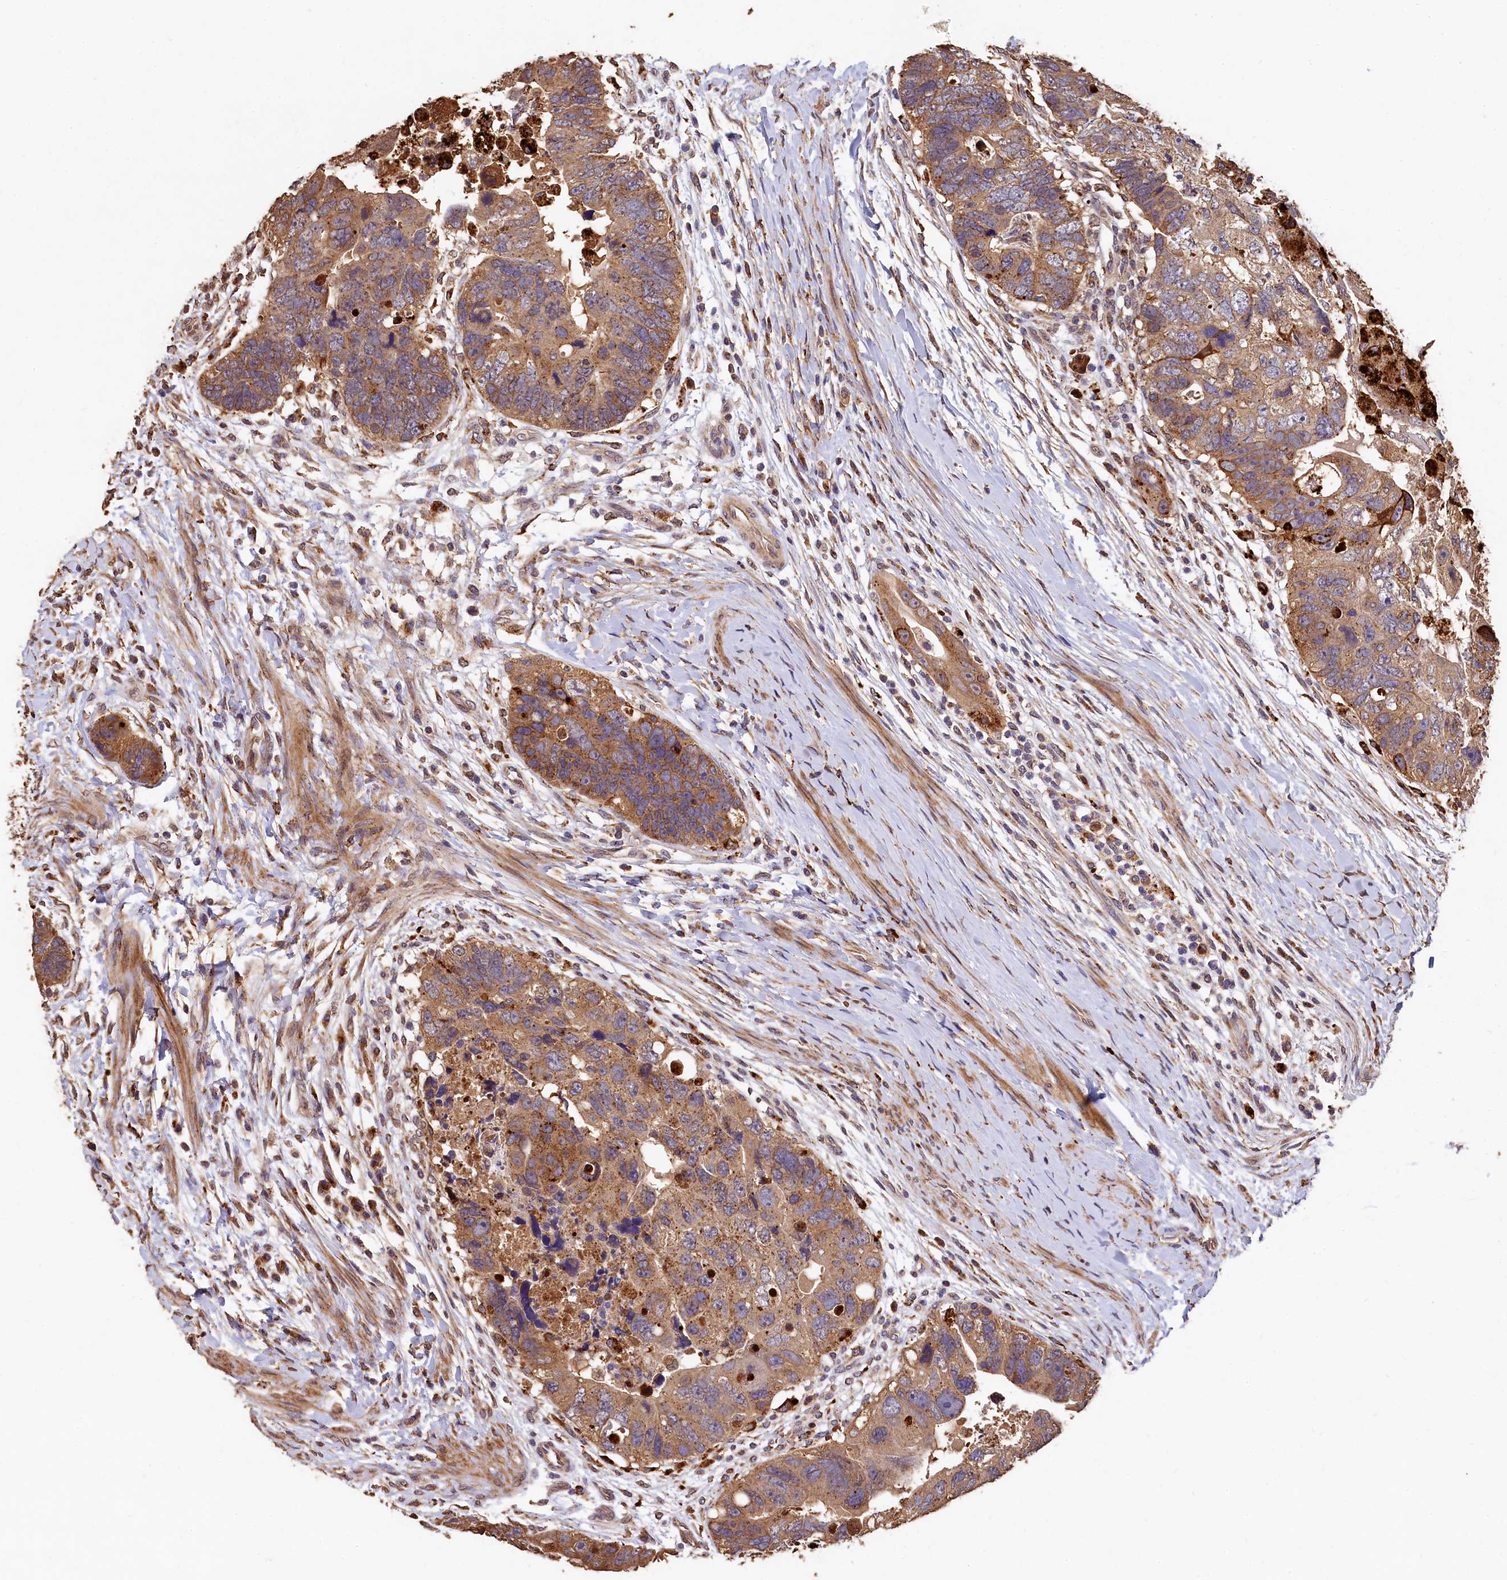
{"staining": {"intensity": "moderate", "quantity": ">75%", "location": "cytoplasmic/membranous"}, "tissue": "colorectal cancer", "cell_type": "Tumor cells", "image_type": "cancer", "snomed": [{"axis": "morphology", "description": "Adenocarcinoma, NOS"}, {"axis": "topography", "description": "Rectum"}], "caption": "Immunohistochemistry (IHC) of colorectal cancer demonstrates medium levels of moderate cytoplasmic/membranous staining in about >75% of tumor cells.", "gene": "LSM4", "patient": {"sex": "male", "age": 59}}